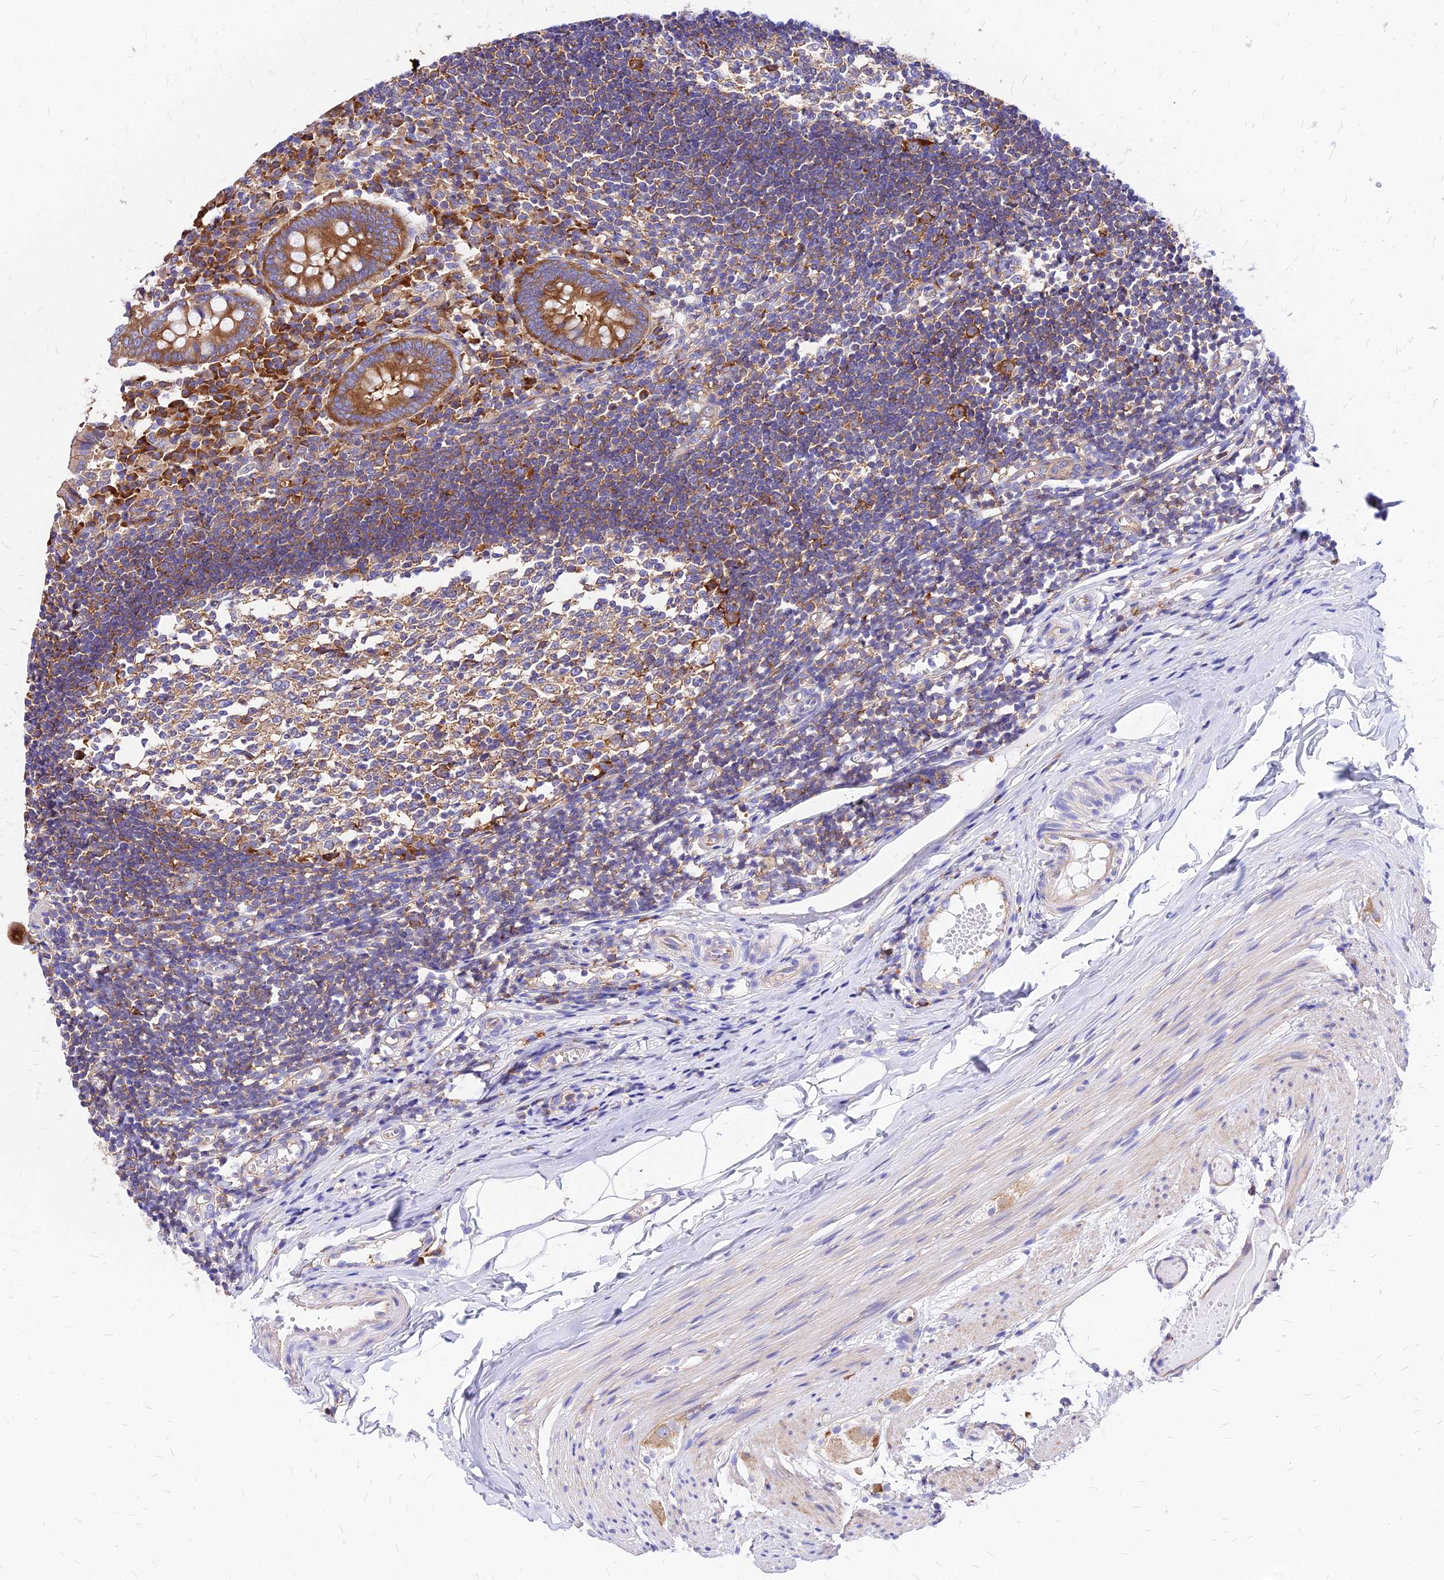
{"staining": {"intensity": "moderate", "quantity": ">75%", "location": "cytoplasmic/membranous"}, "tissue": "appendix", "cell_type": "Glandular cells", "image_type": "normal", "snomed": [{"axis": "morphology", "description": "Normal tissue, NOS"}, {"axis": "topography", "description": "Appendix"}], "caption": "Appendix stained for a protein shows moderate cytoplasmic/membranous positivity in glandular cells.", "gene": "RPL19", "patient": {"sex": "female", "age": 17}}